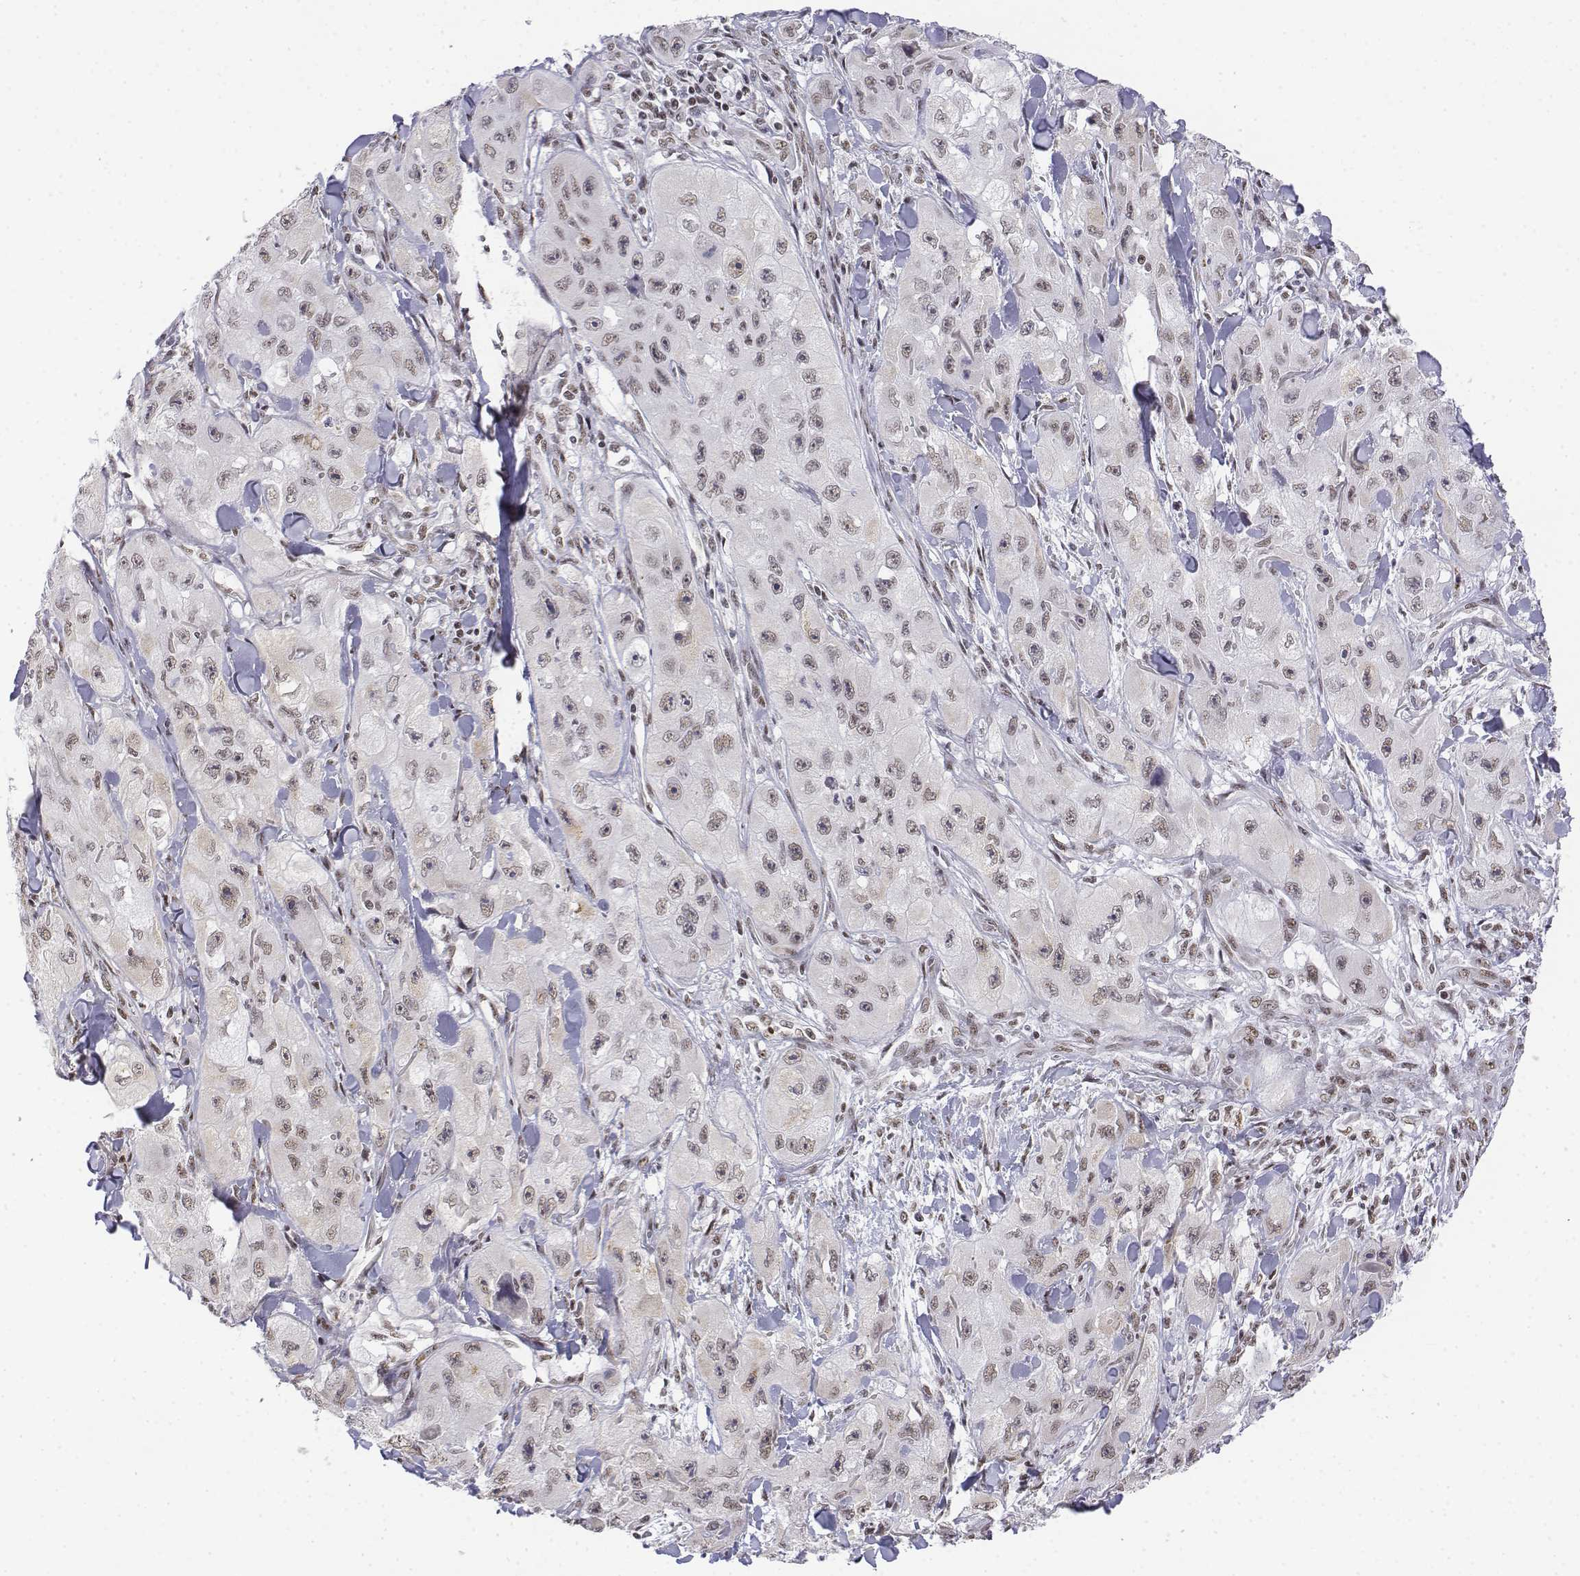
{"staining": {"intensity": "weak", "quantity": ">75%", "location": "nuclear"}, "tissue": "skin cancer", "cell_type": "Tumor cells", "image_type": "cancer", "snomed": [{"axis": "morphology", "description": "Squamous cell carcinoma, NOS"}, {"axis": "topography", "description": "Skin"}, {"axis": "topography", "description": "Subcutis"}], "caption": "A brown stain highlights weak nuclear staining of a protein in human squamous cell carcinoma (skin) tumor cells.", "gene": "SETD1A", "patient": {"sex": "male", "age": 73}}